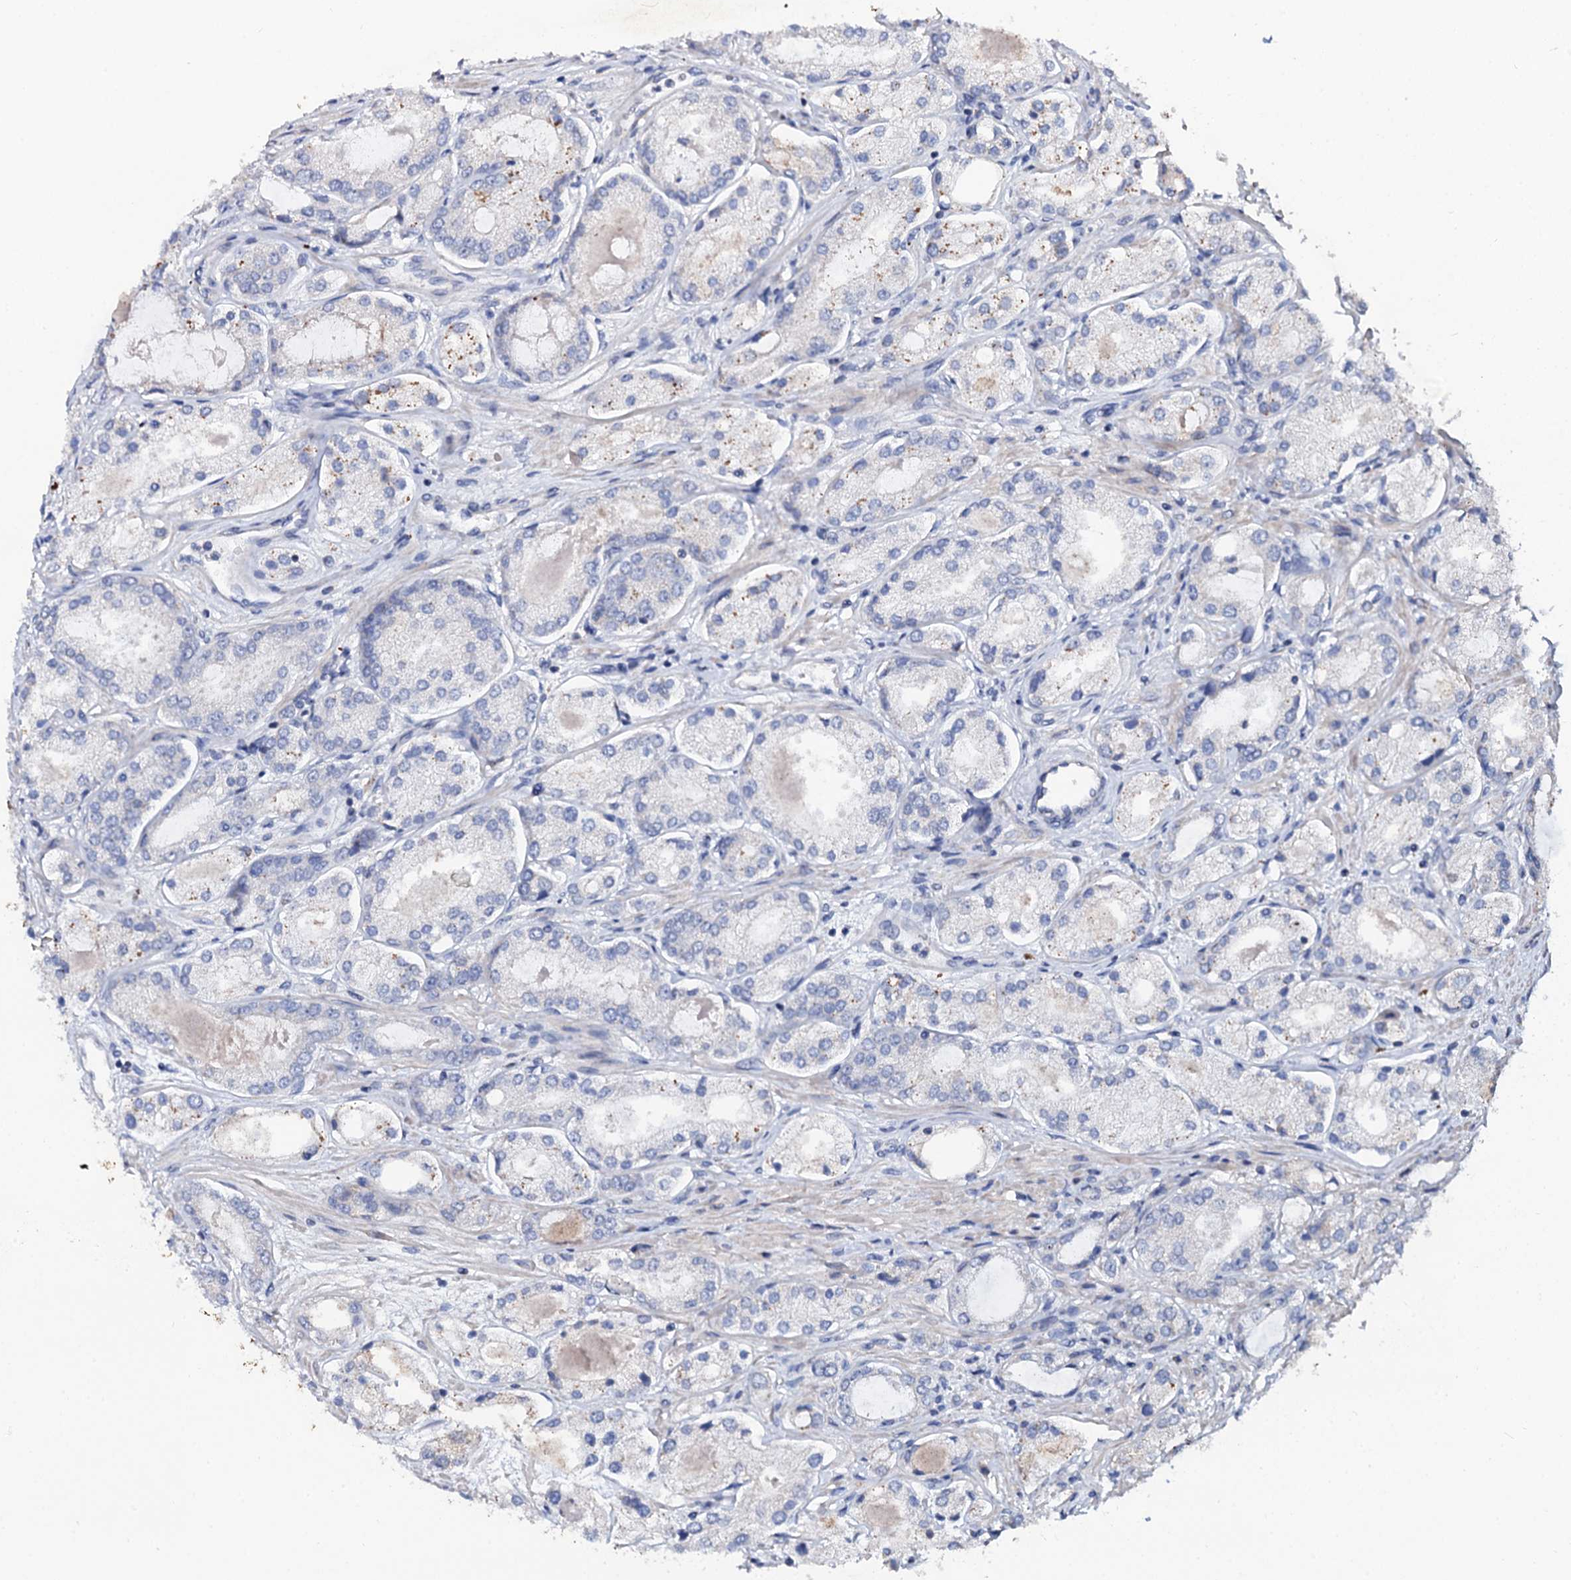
{"staining": {"intensity": "negative", "quantity": "none", "location": "none"}, "tissue": "prostate cancer", "cell_type": "Tumor cells", "image_type": "cancer", "snomed": [{"axis": "morphology", "description": "Adenocarcinoma, Low grade"}, {"axis": "topography", "description": "Prostate"}], "caption": "Protein analysis of prostate cancer (low-grade adenocarcinoma) displays no significant staining in tumor cells.", "gene": "SLC37A4", "patient": {"sex": "male", "age": 68}}